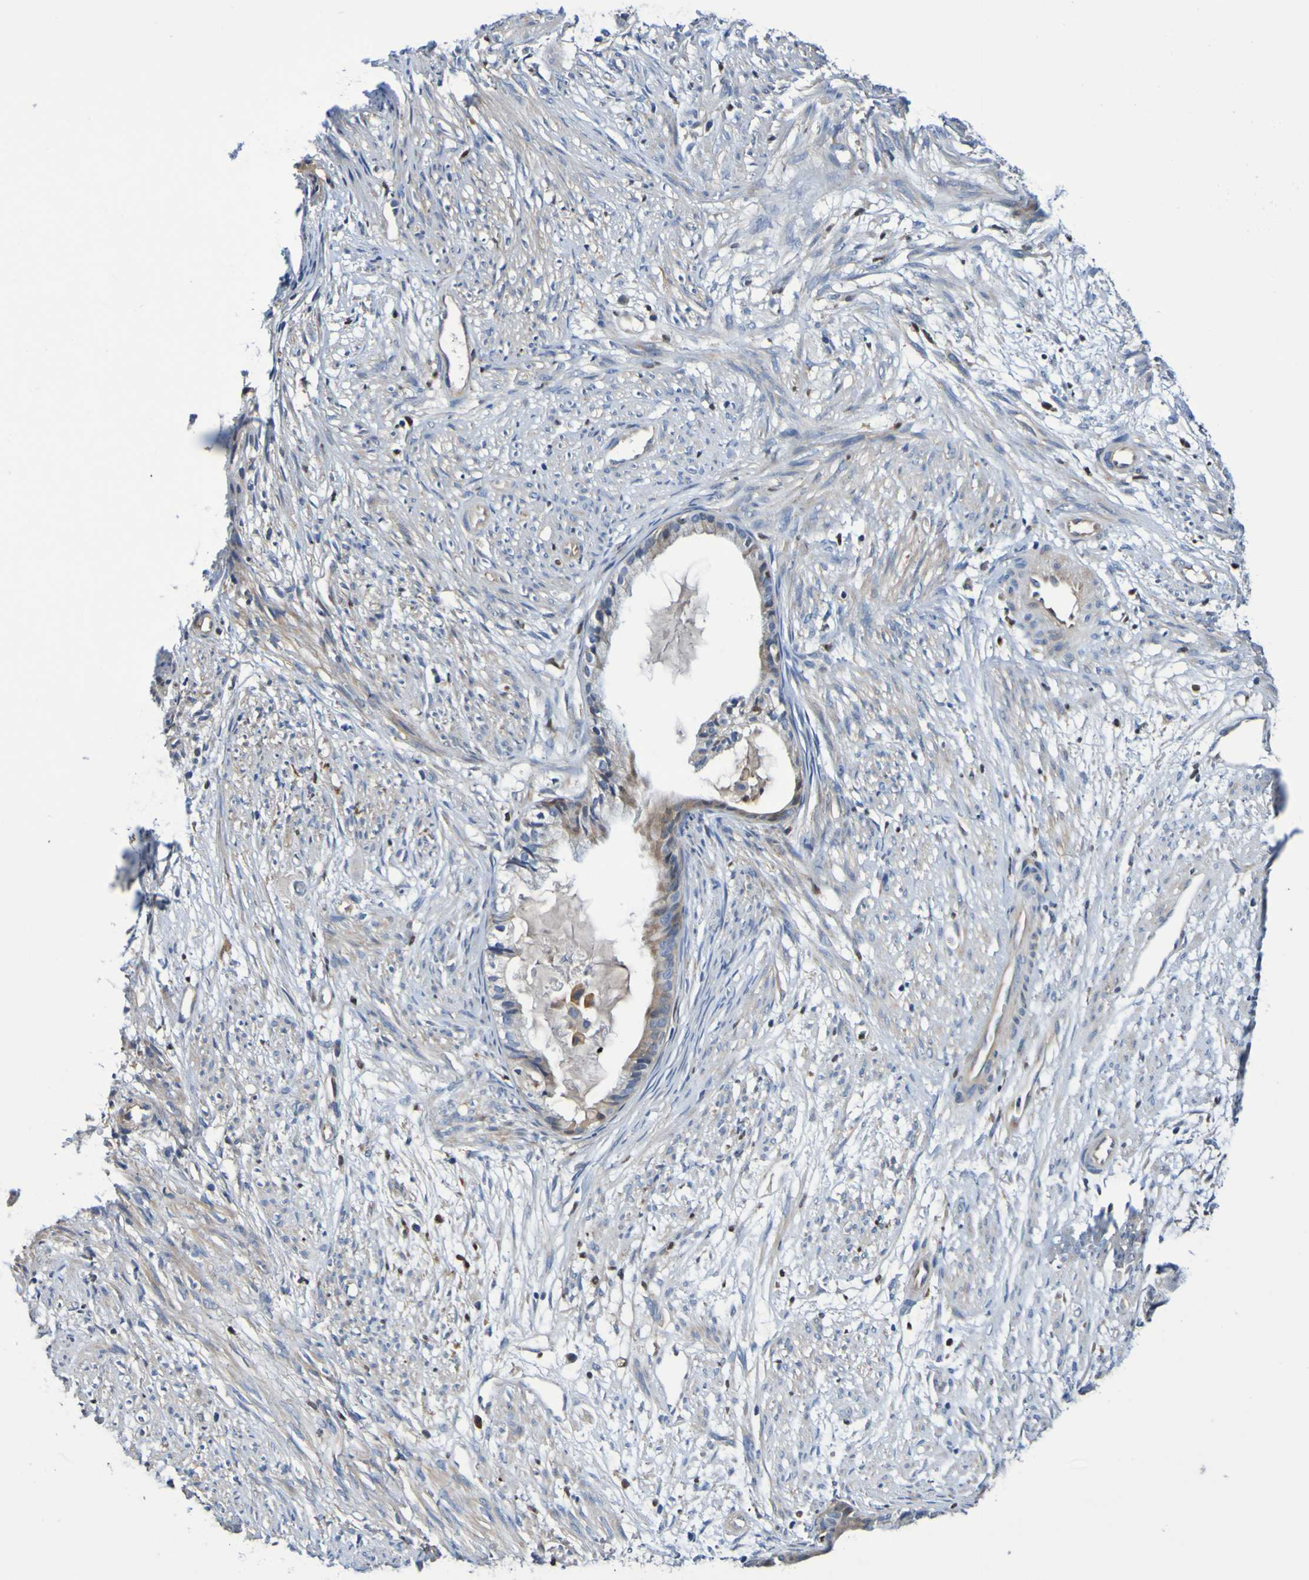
{"staining": {"intensity": "weak", "quantity": ">75%", "location": "cytoplasmic/membranous"}, "tissue": "cervical cancer", "cell_type": "Tumor cells", "image_type": "cancer", "snomed": [{"axis": "morphology", "description": "Normal tissue, NOS"}, {"axis": "morphology", "description": "Adenocarcinoma, NOS"}, {"axis": "topography", "description": "Cervix"}, {"axis": "topography", "description": "Endometrium"}], "caption": "A photomicrograph showing weak cytoplasmic/membranous expression in approximately >75% of tumor cells in cervical cancer (adenocarcinoma), as visualized by brown immunohistochemical staining.", "gene": "METAP2", "patient": {"sex": "female", "age": 86}}